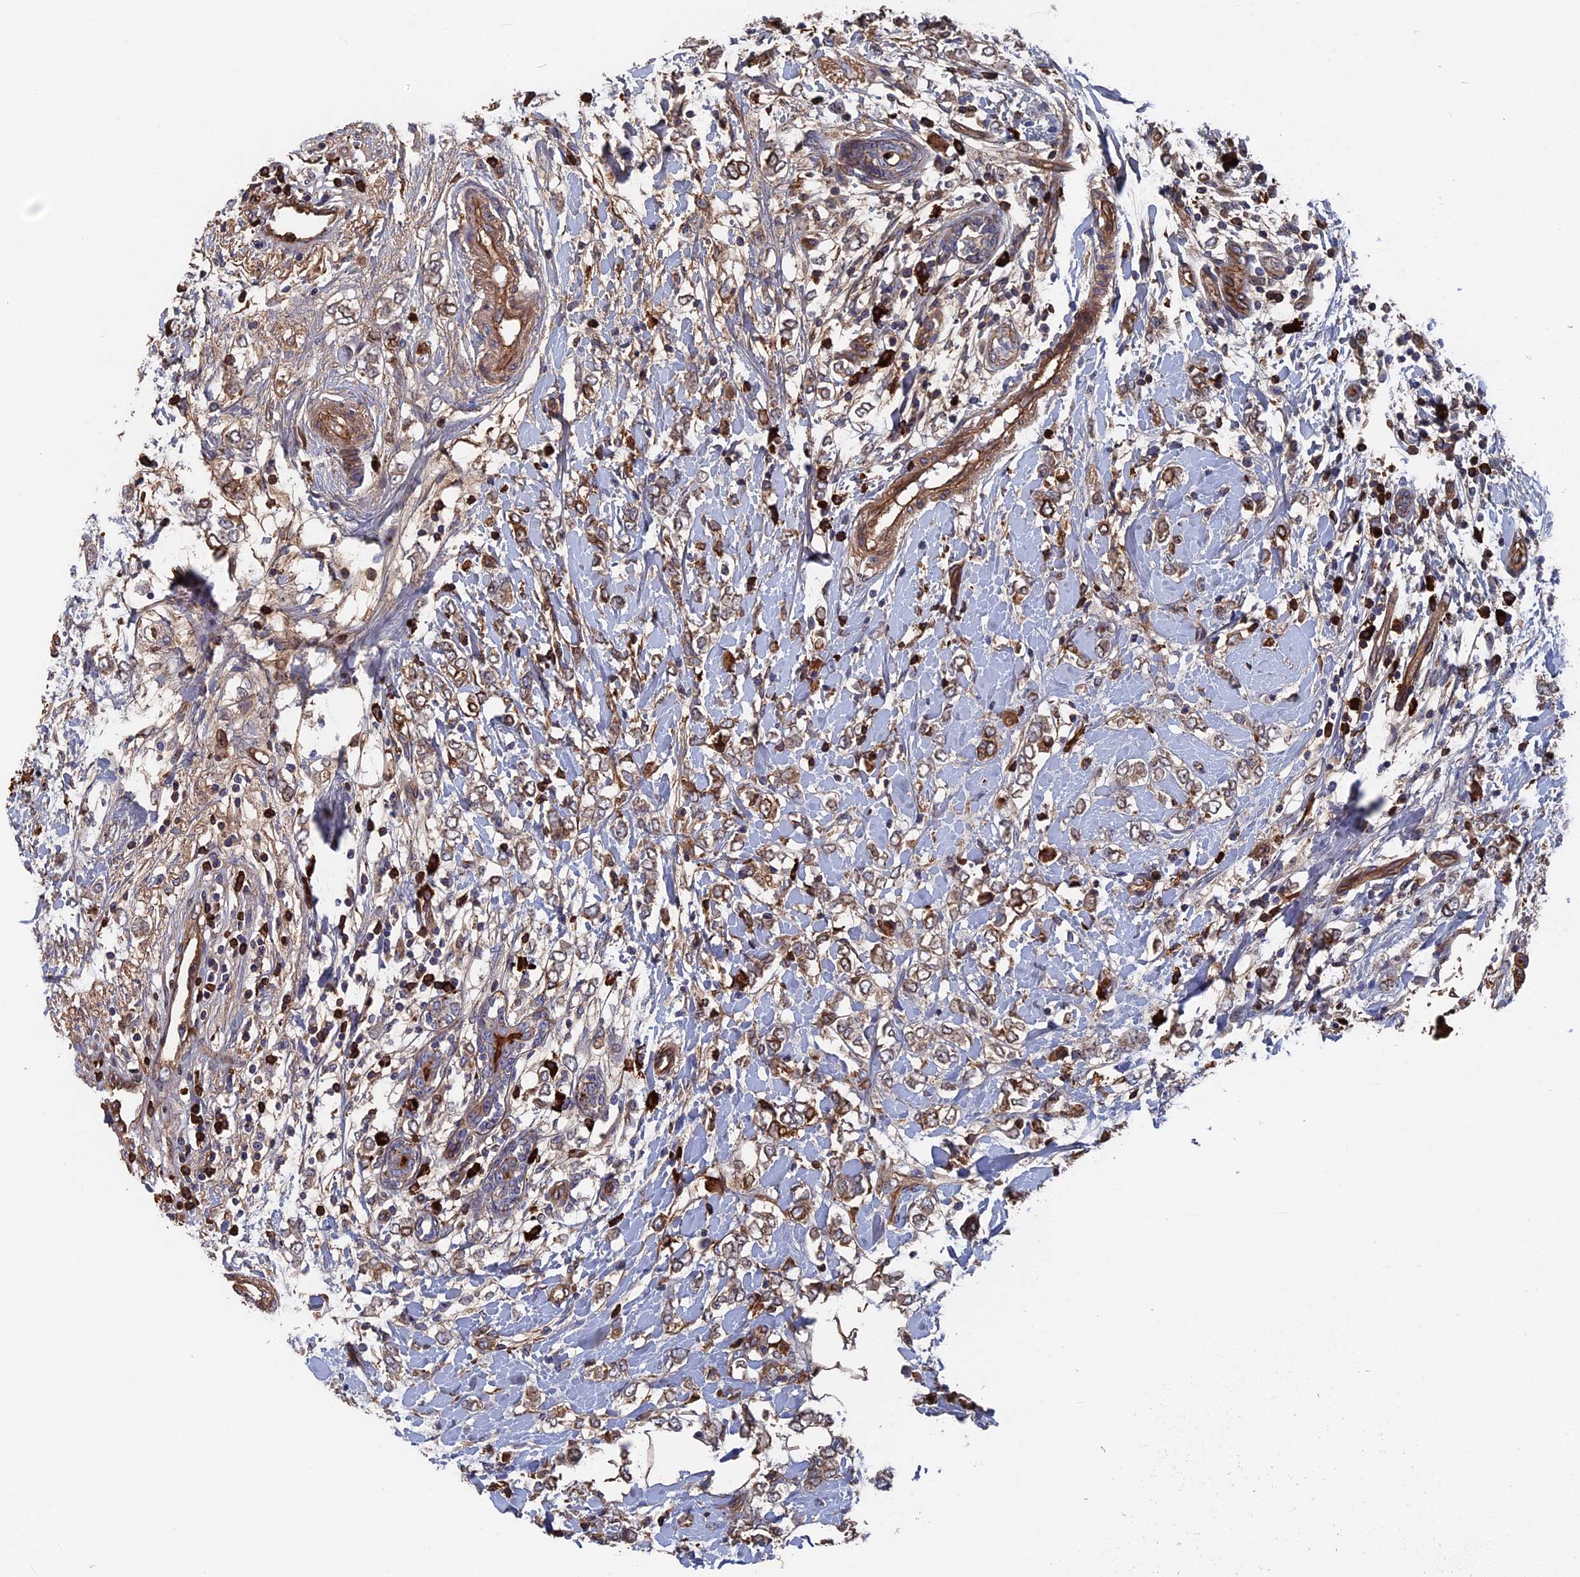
{"staining": {"intensity": "moderate", "quantity": ">75%", "location": "cytoplasmic/membranous"}, "tissue": "breast cancer", "cell_type": "Tumor cells", "image_type": "cancer", "snomed": [{"axis": "morphology", "description": "Normal tissue, NOS"}, {"axis": "morphology", "description": "Lobular carcinoma"}, {"axis": "topography", "description": "Breast"}], "caption": "A brown stain shows moderate cytoplasmic/membranous staining of a protein in human breast cancer tumor cells.", "gene": "RPUSD1", "patient": {"sex": "female", "age": 47}}